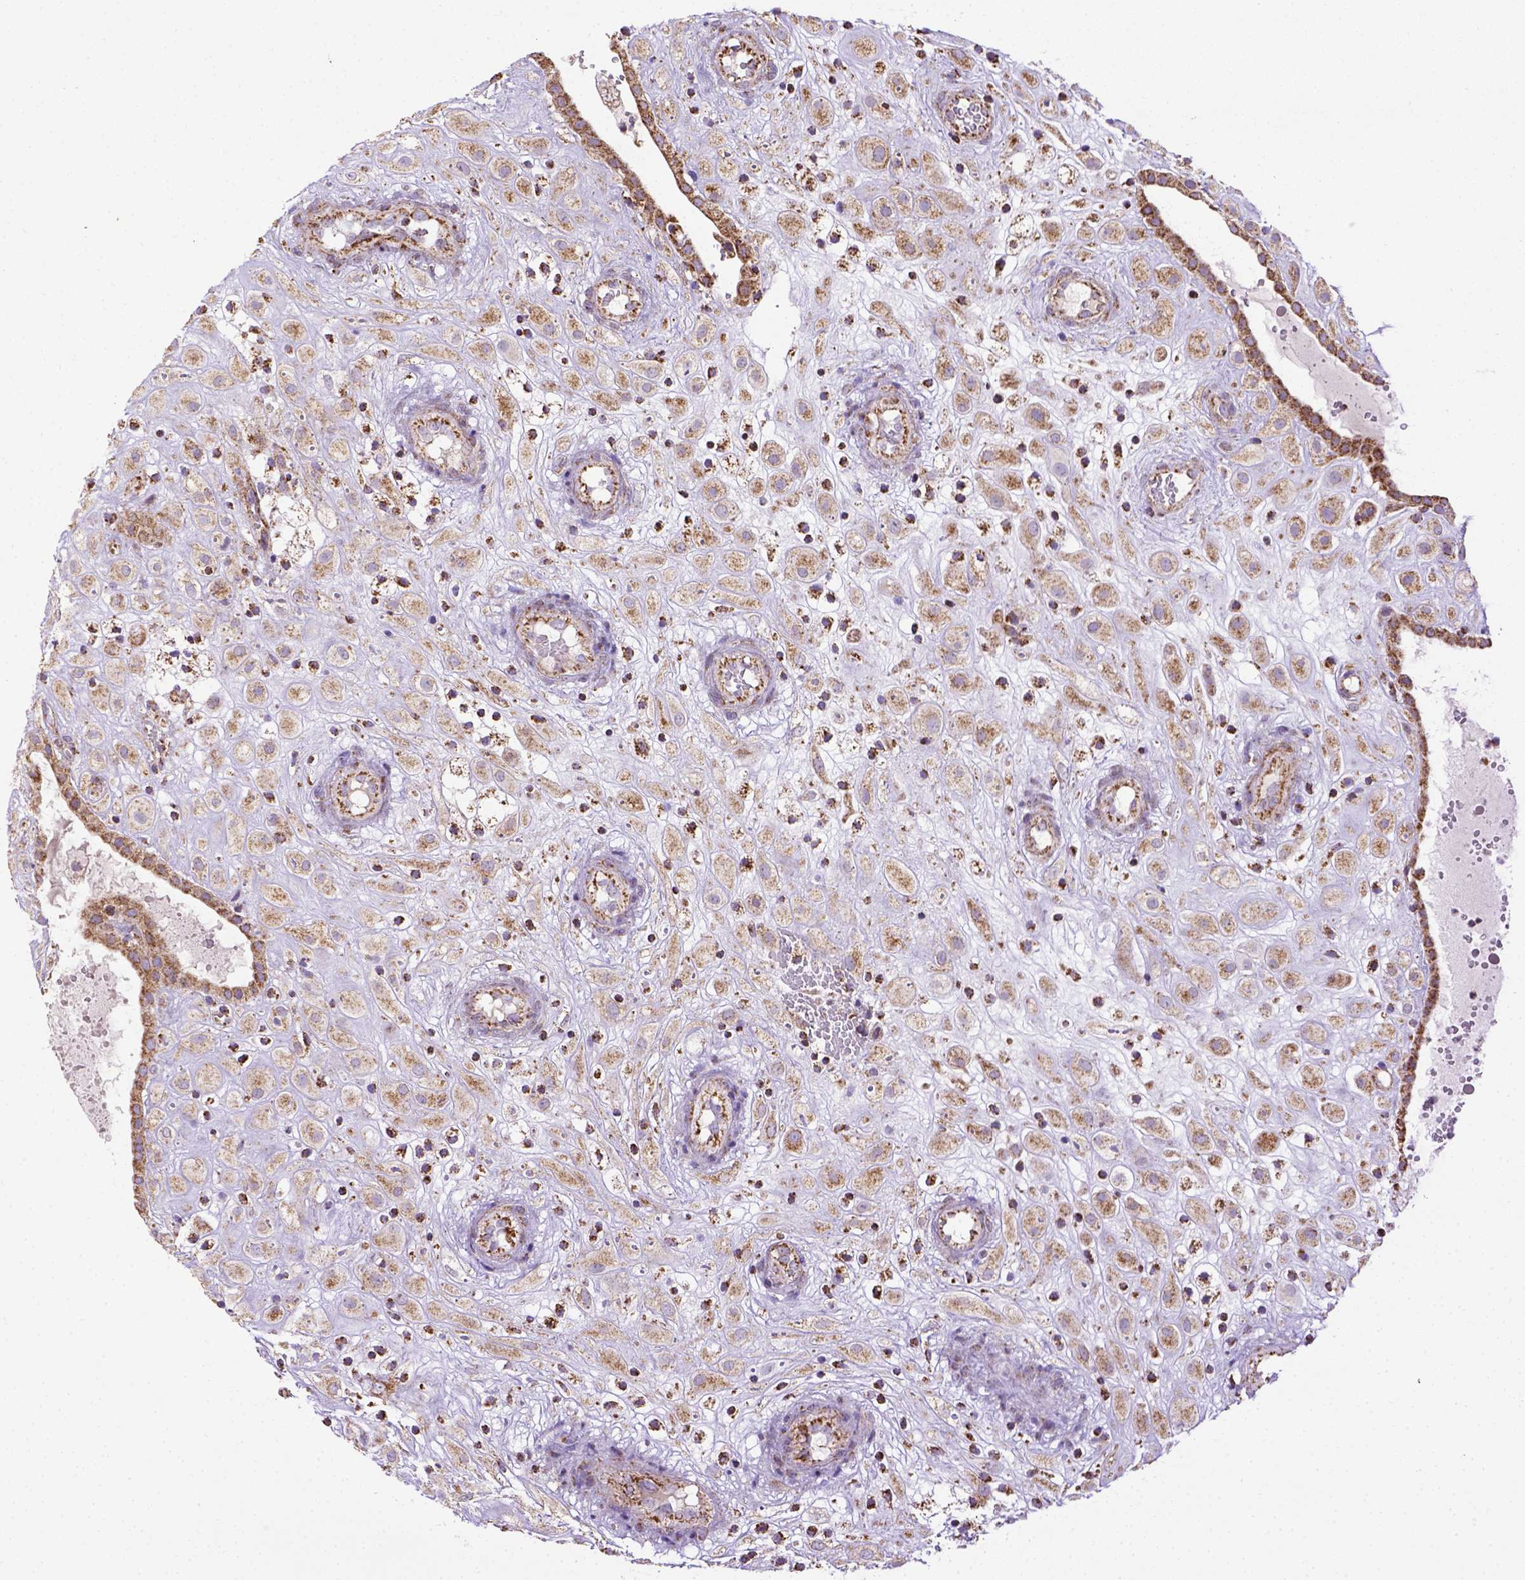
{"staining": {"intensity": "strong", "quantity": ">75%", "location": "cytoplasmic/membranous"}, "tissue": "placenta", "cell_type": "Decidual cells", "image_type": "normal", "snomed": [{"axis": "morphology", "description": "Normal tissue, NOS"}, {"axis": "topography", "description": "Placenta"}], "caption": "DAB (3,3'-diaminobenzidine) immunohistochemical staining of benign placenta demonstrates strong cytoplasmic/membranous protein expression in about >75% of decidual cells. The protein of interest is stained brown, and the nuclei are stained in blue (DAB IHC with brightfield microscopy, high magnification).", "gene": "MT", "patient": {"sex": "female", "age": 24}}